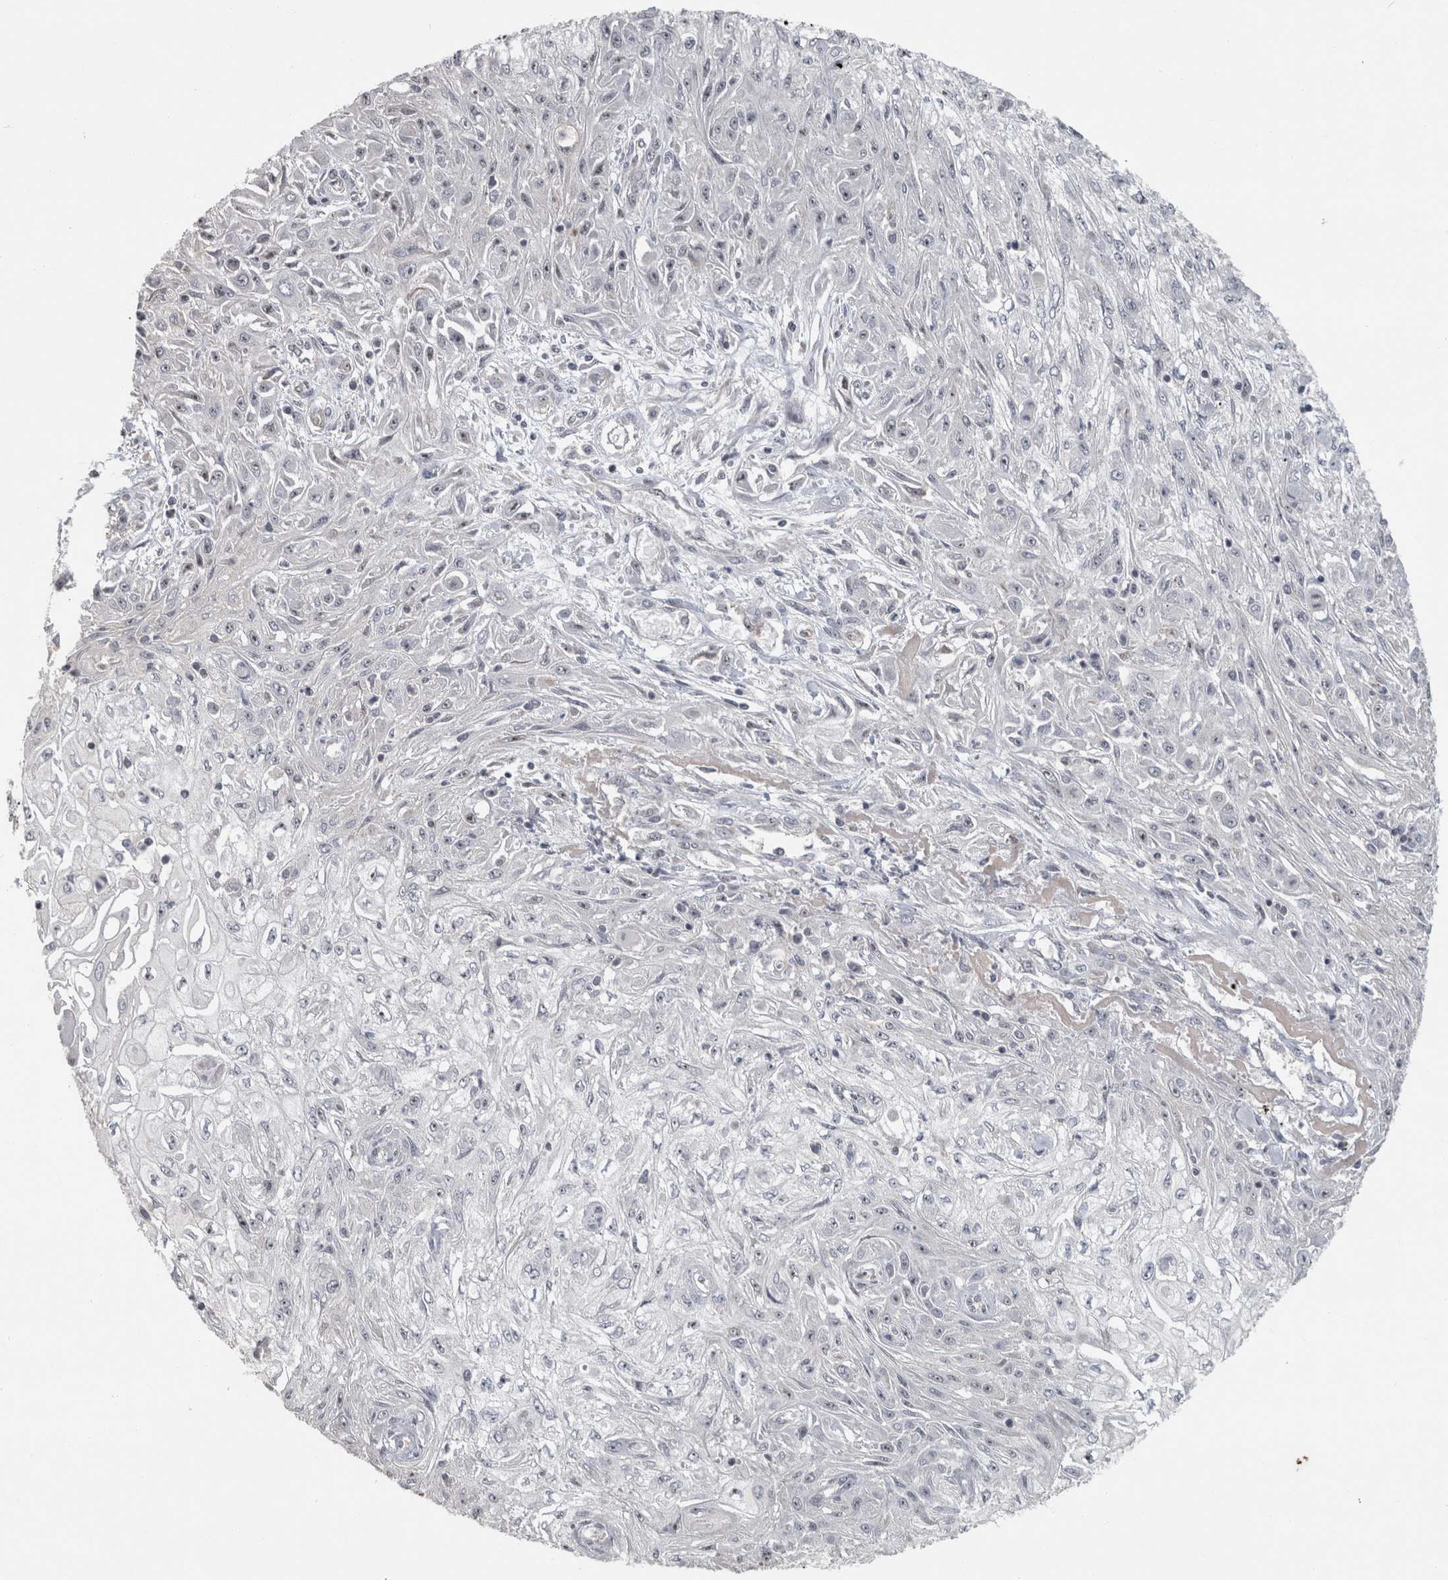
{"staining": {"intensity": "negative", "quantity": "none", "location": "none"}, "tissue": "skin cancer", "cell_type": "Tumor cells", "image_type": "cancer", "snomed": [{"axis": "morphology", "description": "Squamous cell carcinoma, NOS"}, {"axis": "morphology", "description": "Squamous cell carcinoma, metastatic, NOS"}, {"axis": "topography", "description": "Skin"}, {"axis": "topography", "description": "Lymph node"}], "caption": "This image is of skin cancer (metastatic squamous cell carcinoma) stained with immunohistochemistry (IHC) to label a protein in brown with the nuclei are counter-stained blue. There is no positivity in tumor cells.", "gene": "RBM28", "patient": {"sex": "male", "age": 75}}